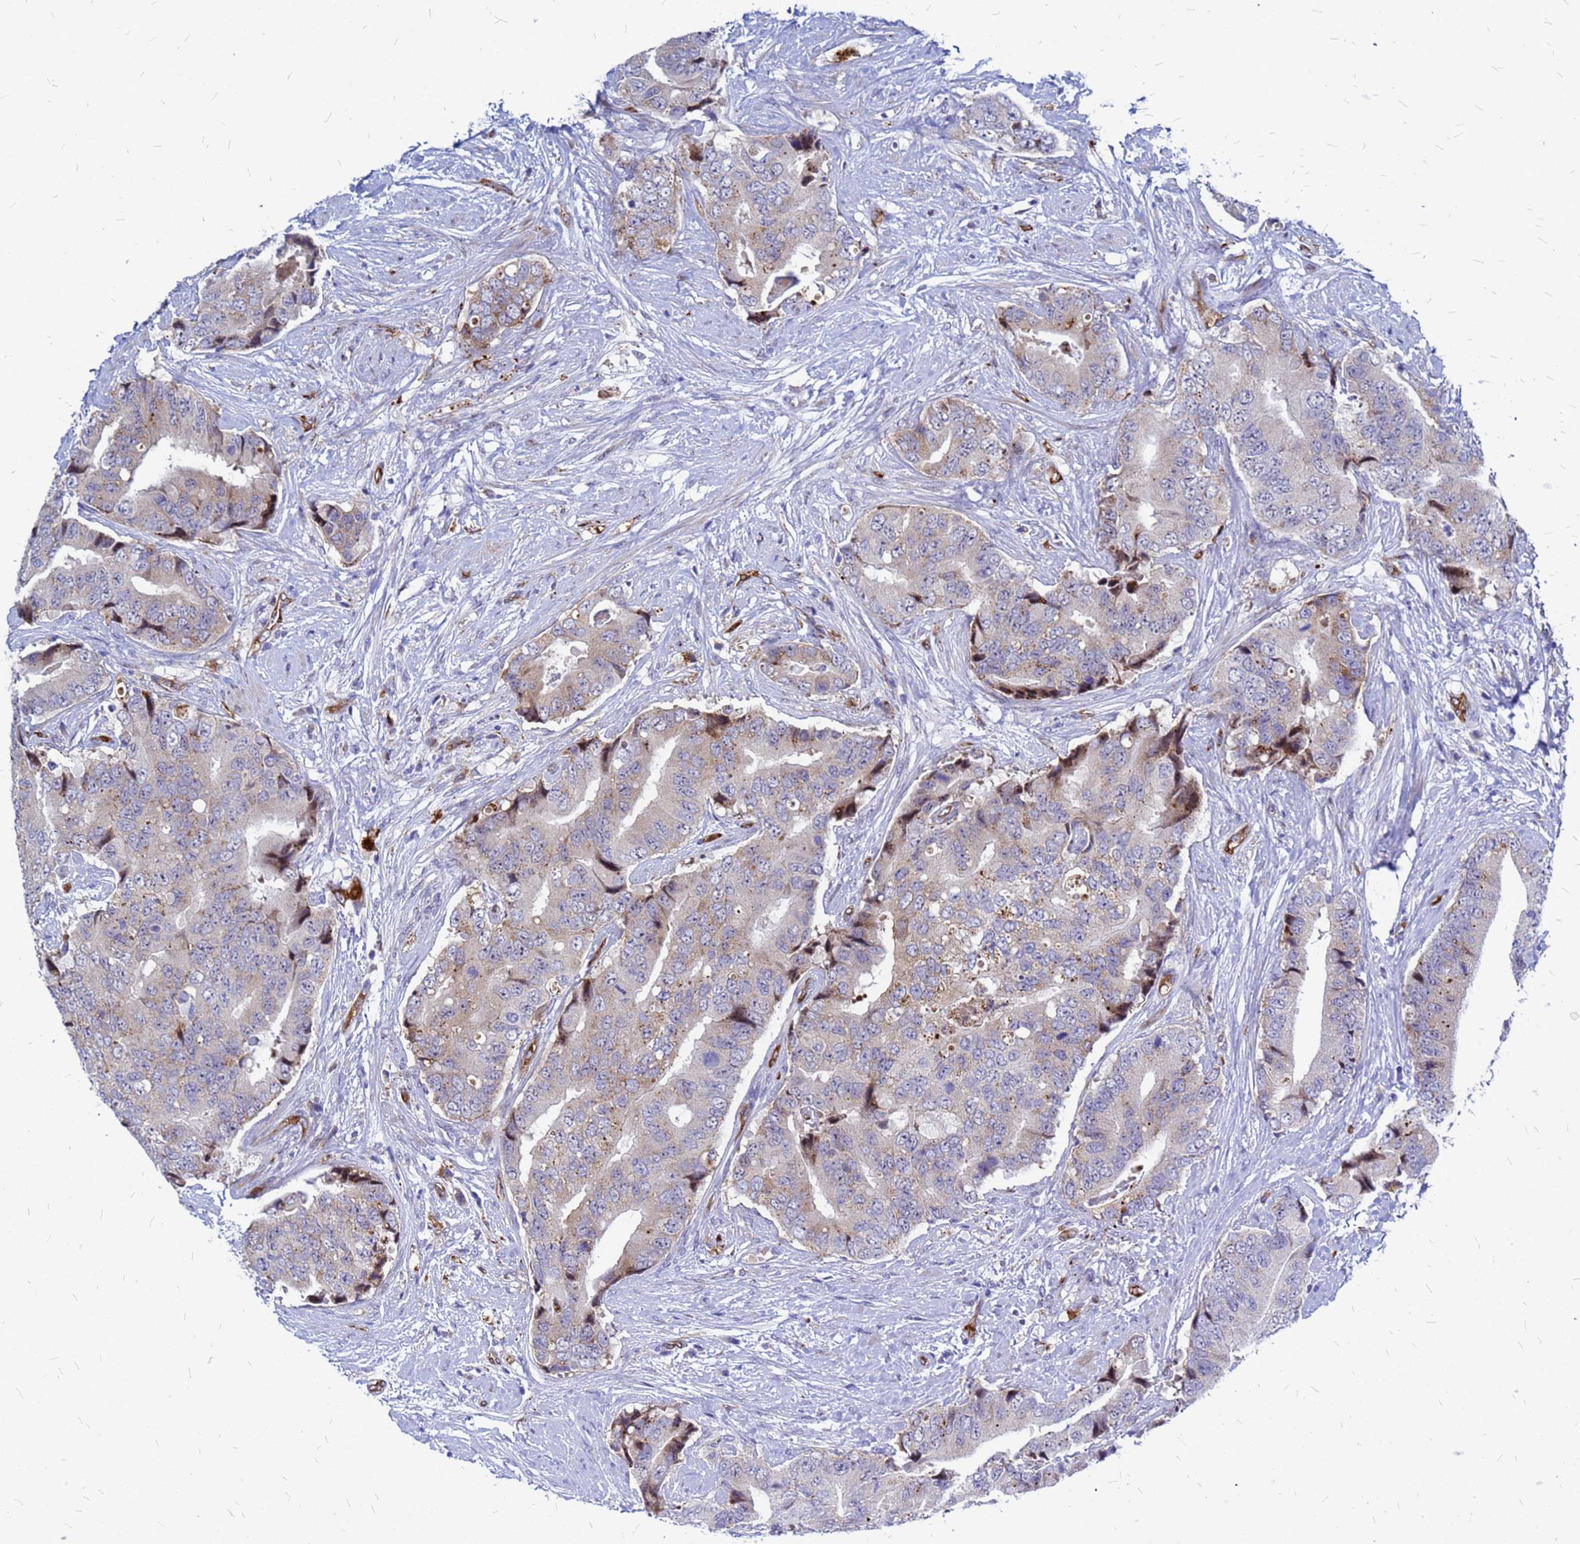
{"staining": {"intensity": "moderate", "quantity": "<25%", "location": "cytoplasmic/membranous"}, "tissue": "prostate cancer", "cell_type": "Tumor cells", "image_type": "cancer", "snomed": [{"axis": "morphology", "description": "Adenocarcinoma, High grade"}, {"axis": "topography", "description": "Prostate"}], "caption": "Immunohistochemistry (IHC) (DAB) staining of prostate adenocarcinoma (high-grade) exhibits moderate cytoplasmic/membranous protein expression in about <25% of tumor cells.", "gene": "NOSTRIN", "patient": {"sex": "male", "age": 70}}